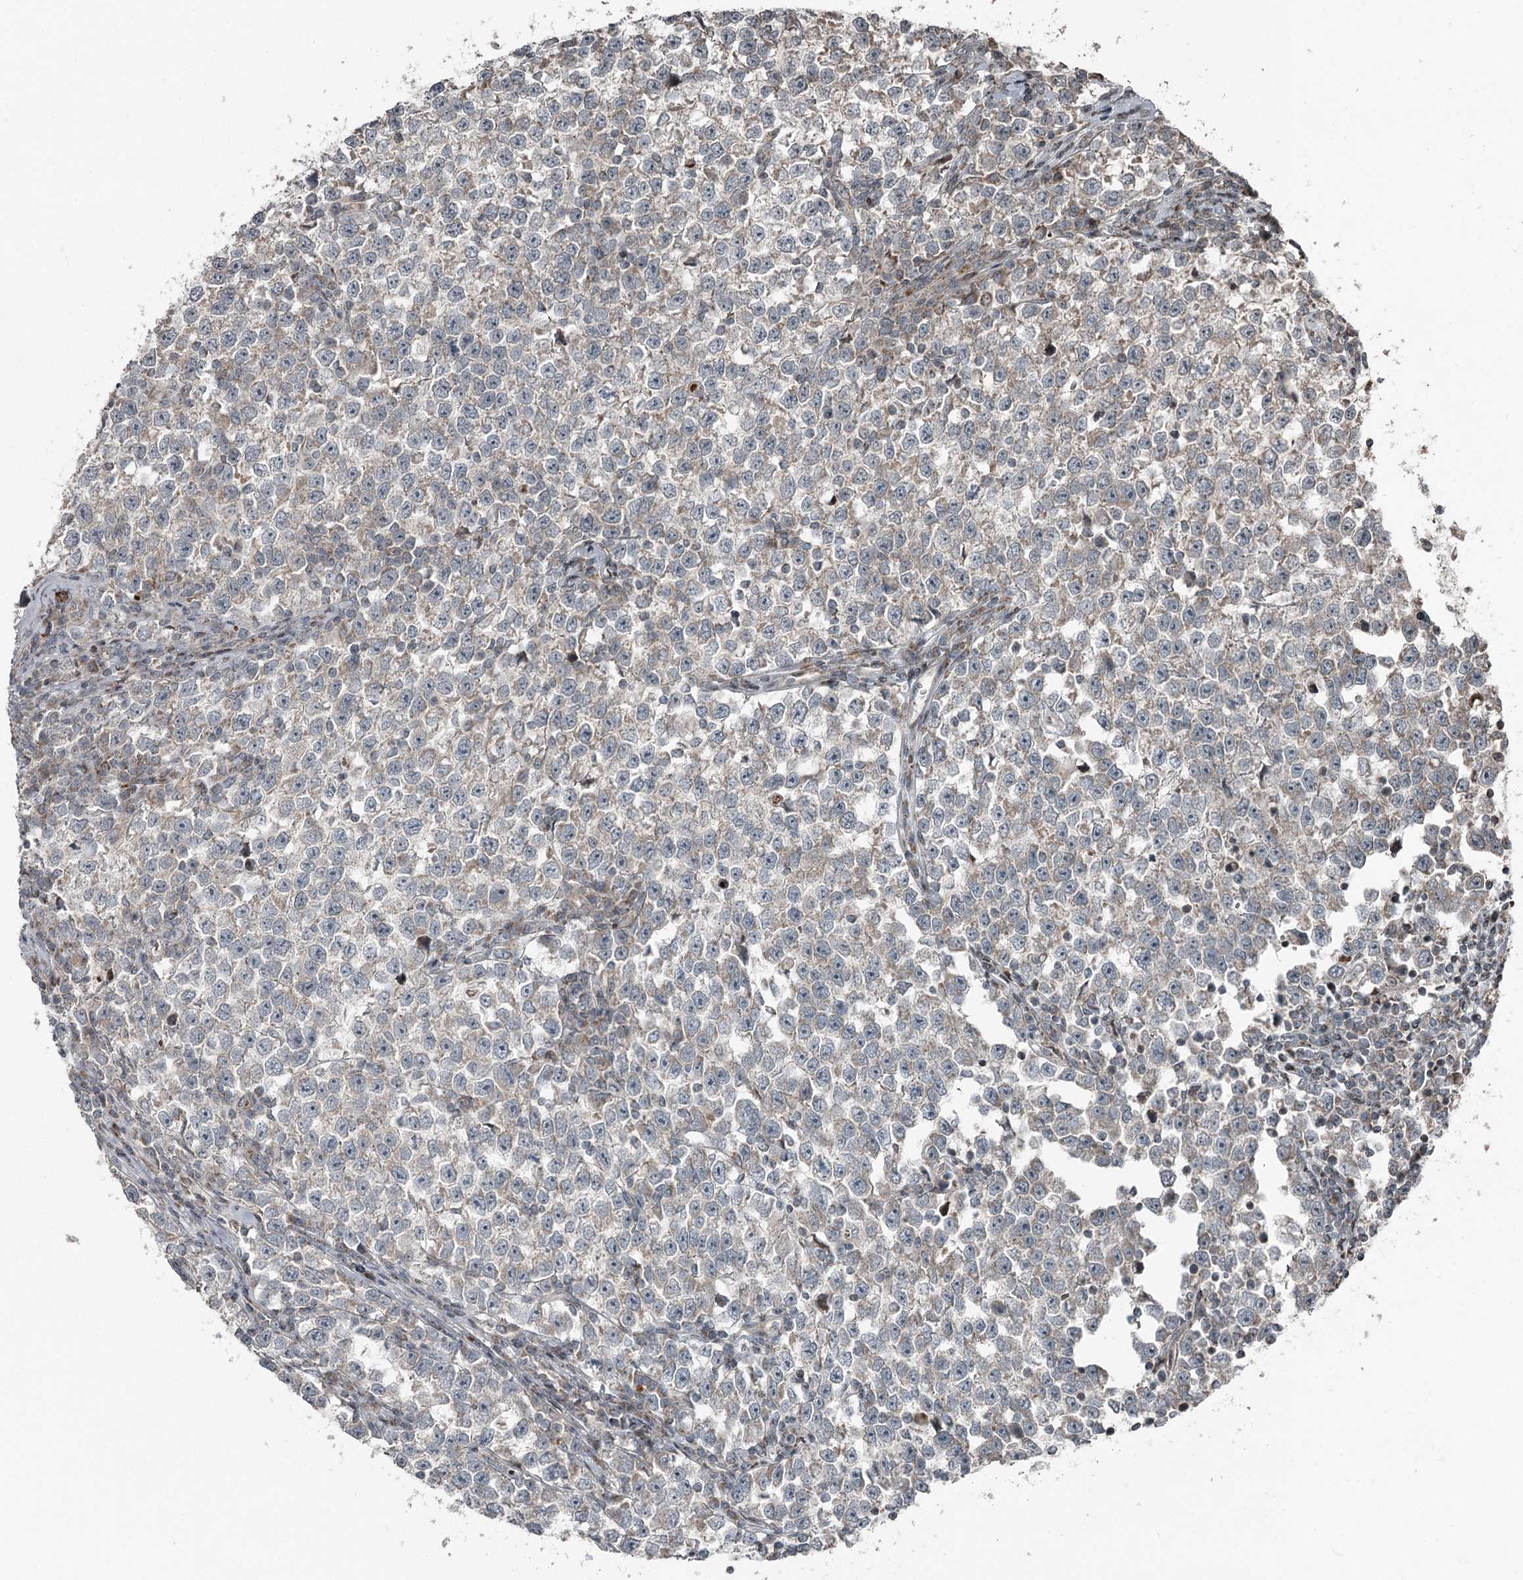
{"staining": {"intensity": "negative", "quantity": "none", "location": "none"}, "tissue": "testis cancer", "cell_type": "Tumor cells", "image_type": "cancer", "snomed": [{"axis": "morphology", "description": "Normal tissue, NOS"}, {"axis": "morphology", "description": "Seminoma, NOS"}, {"axis": "topography", "description": "Testis"}], "caption": "Immunohistochemistry (IHC) micrograph of neoplastic tissue: human testis seminoma stained with DAB (3,3'-diaminobenzidine) shows no significant protein expression in tumor cells.", "gene": "RASSF8", "patient": {"sex": "male", "age": 43}}